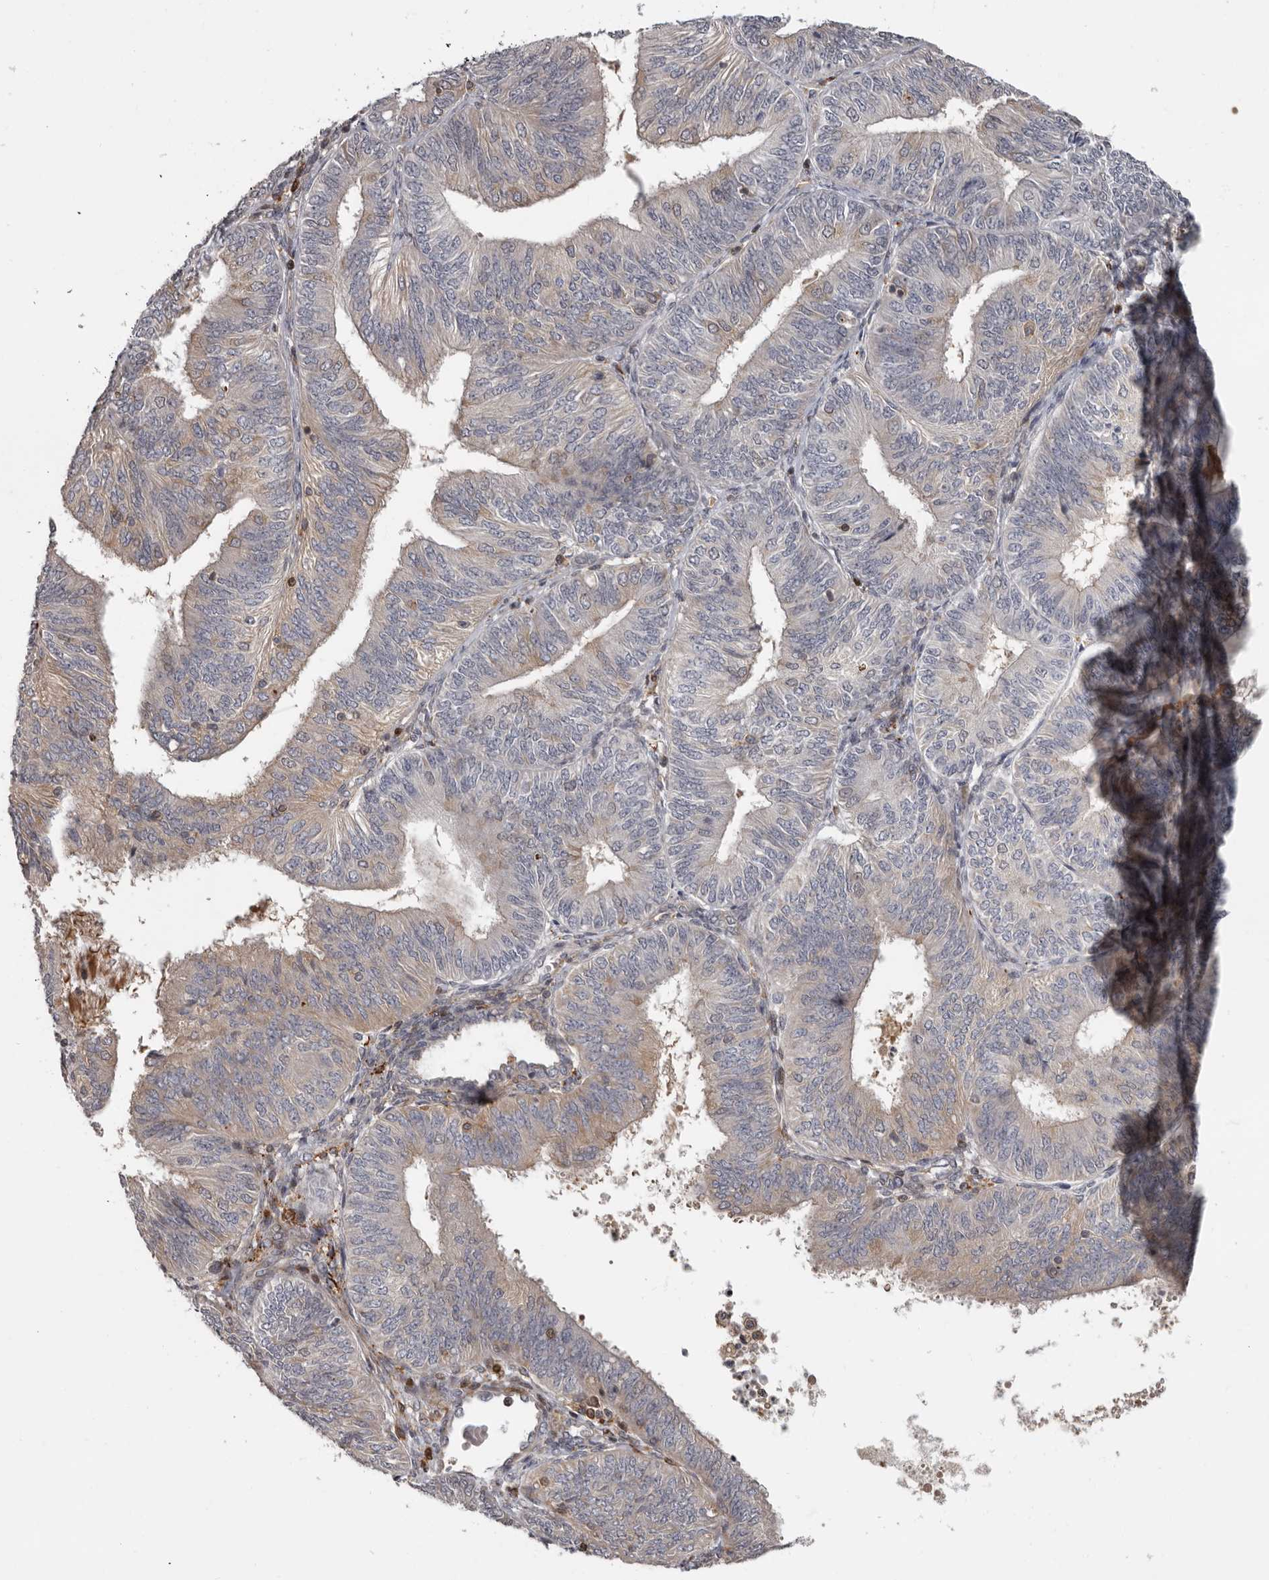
{"staining": {"intensity": "weak", "quantity": "<25%", "location": "cytoplasmic/membranous"}, "tissue": "endometrial cancer", "cell_type": "Tumor cells", "image_type": "cancer", "snomed": [{"axis": "morphology", "description": "Adenocarcinoma, NOS"}, {"axis": "topography", "description": "Endometrium"}], "caption": "Immunohistochemistry image of neoplastic tissue: human endometrial adenocarcinoma stained with DAB reveals no significant protein staining in tumor cells.", "gene": "FGFR4", "patient": {"sex": "female", "age": 58}}